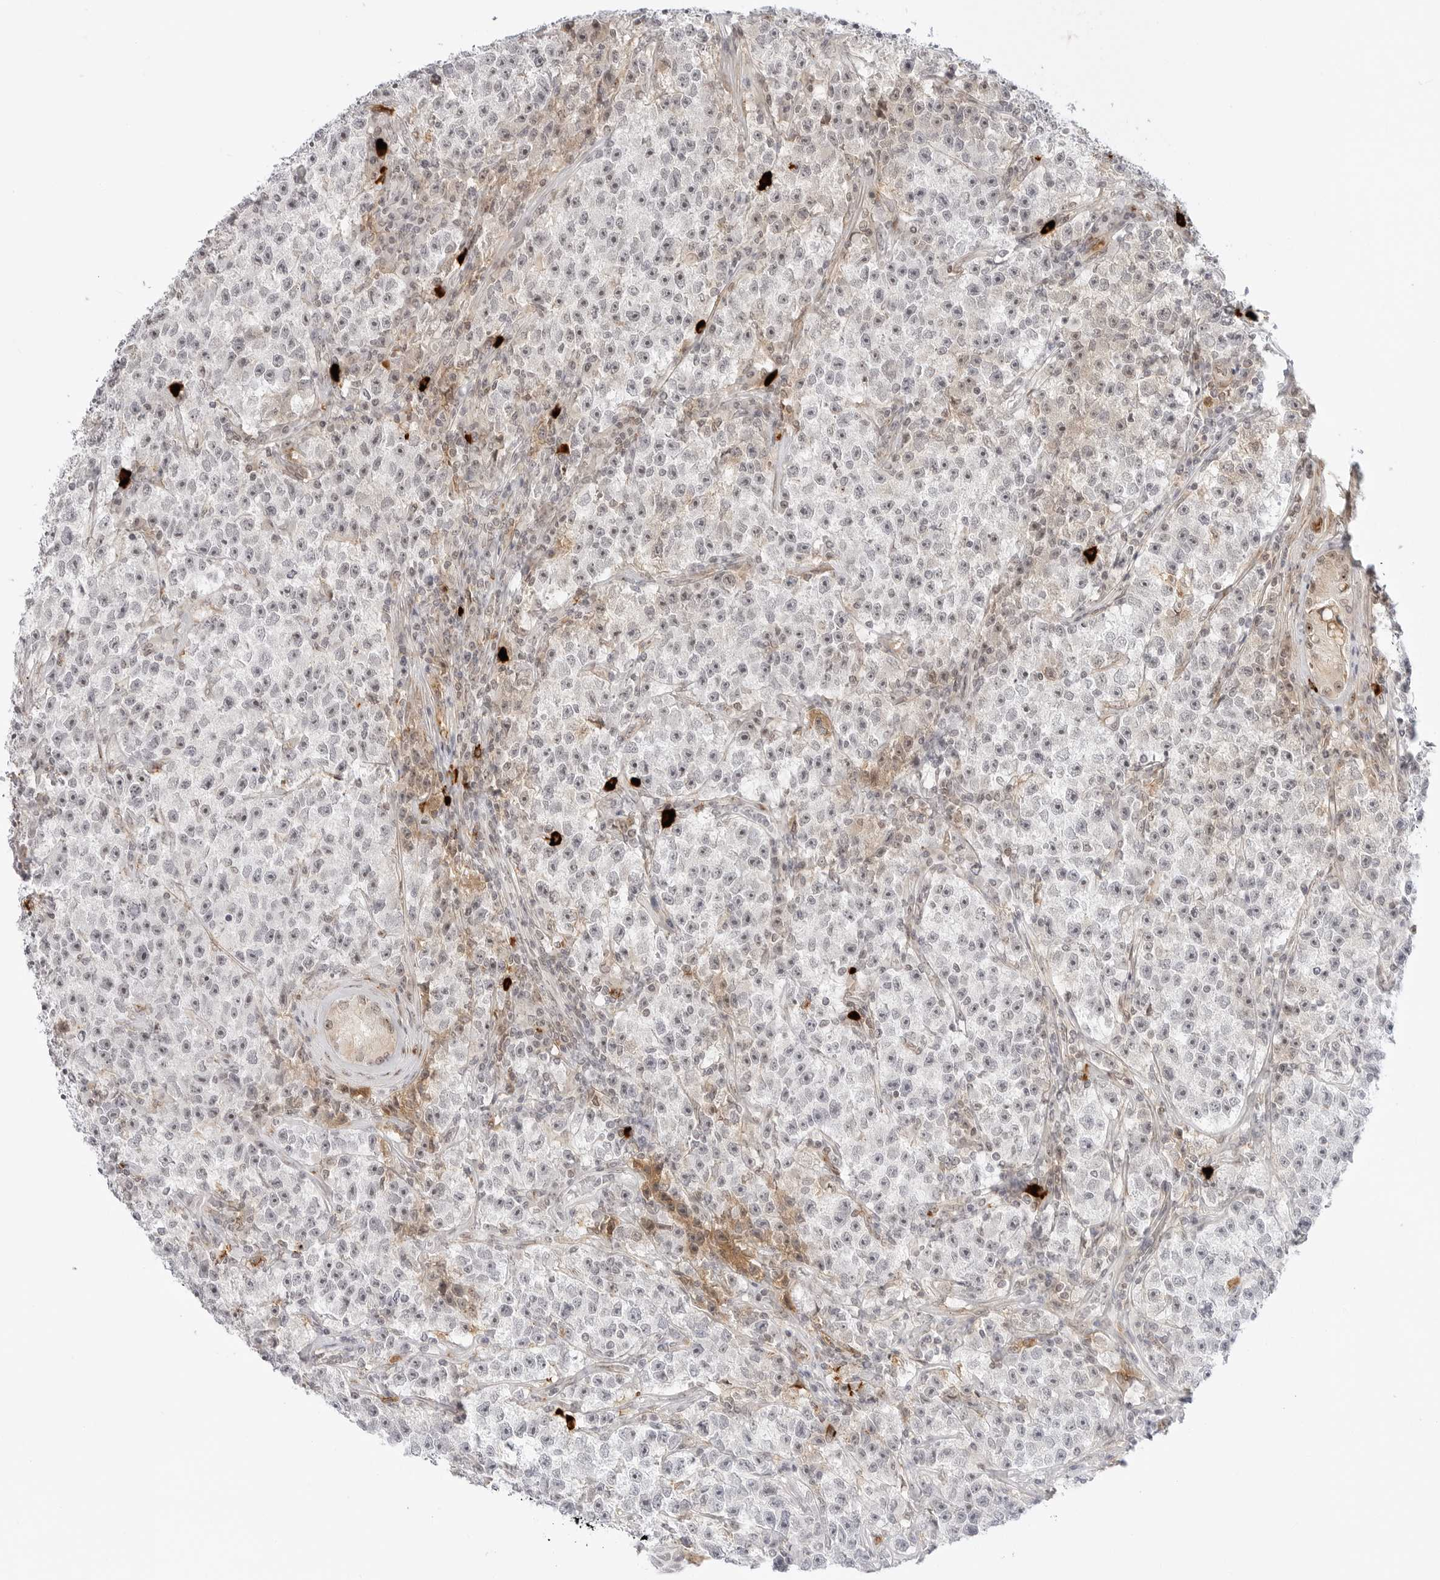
{"staining": {"intensity": "negative", "quantity": "none", "location": "none"}, "tissue": "testis cancer", "cell_type": "Tumor cells", "image_type": "cancer", "snomed": [{"axis": "morphology", "description": "Seminoma, NOS"}, {"axis": "topography", "description": "Testis"}], "caption": "DAB immunohistochemical staining of testis cancer exhibits no significant positivity in tumor cells.", "gene": "HIPK3", "patient": {"sex": "male", "age": 22}}